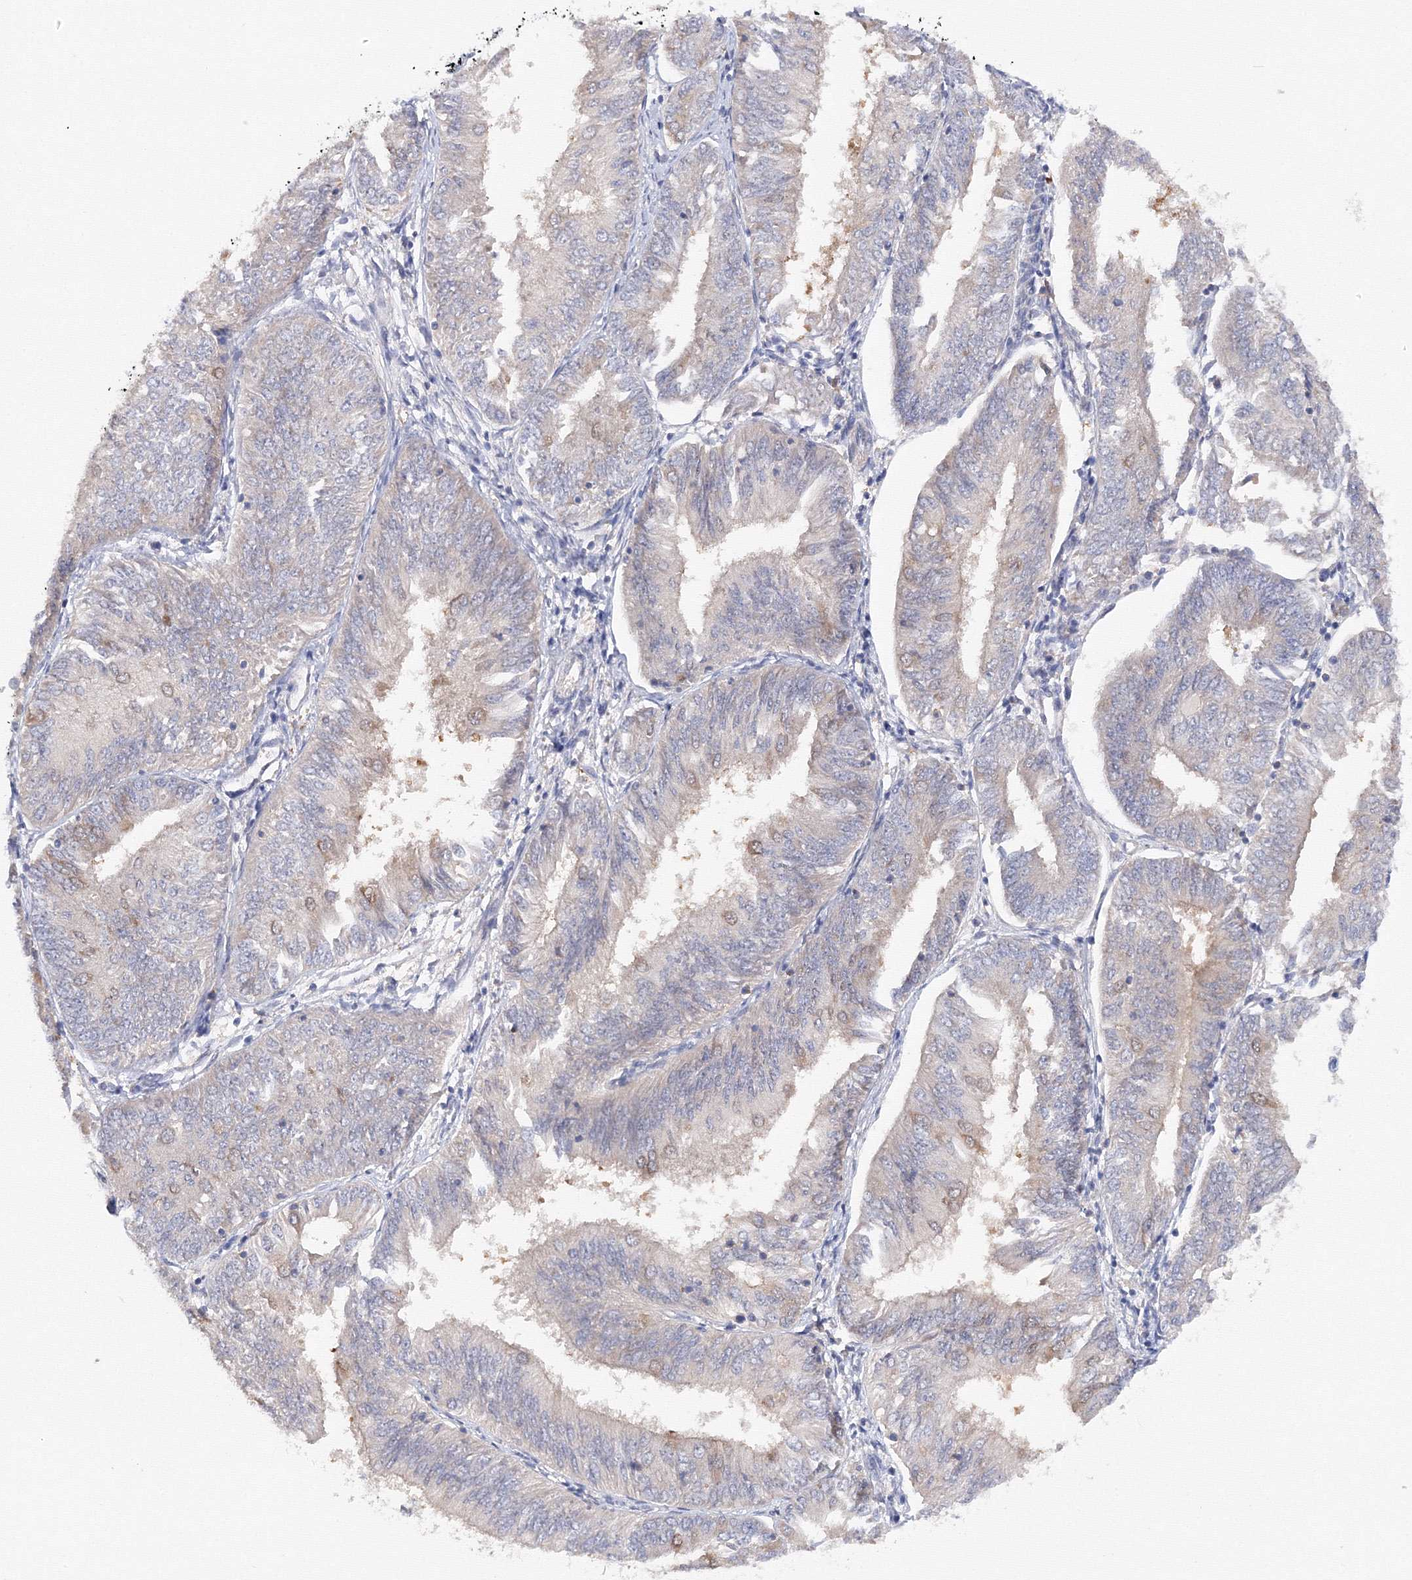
{"staining": {"intensity": "weak", "quantity": "<25%", "location": "cytoplasmic/membranous"}, "tissue": "endometrial cancer", "cell_type": "Tumor cells", "image_type": "cancer", "snomed": [{"axis": "morphology", "description": "Adenocarcinoma, NOS"}, {"axis": "topography", "description": "Endometrium"}], "caption": "Tumor cells show no significant protein positivity in adenocarcinoma (endometrial).", "gene": "DIS3L2", "patient": {"sex": "female", "age": 58}}